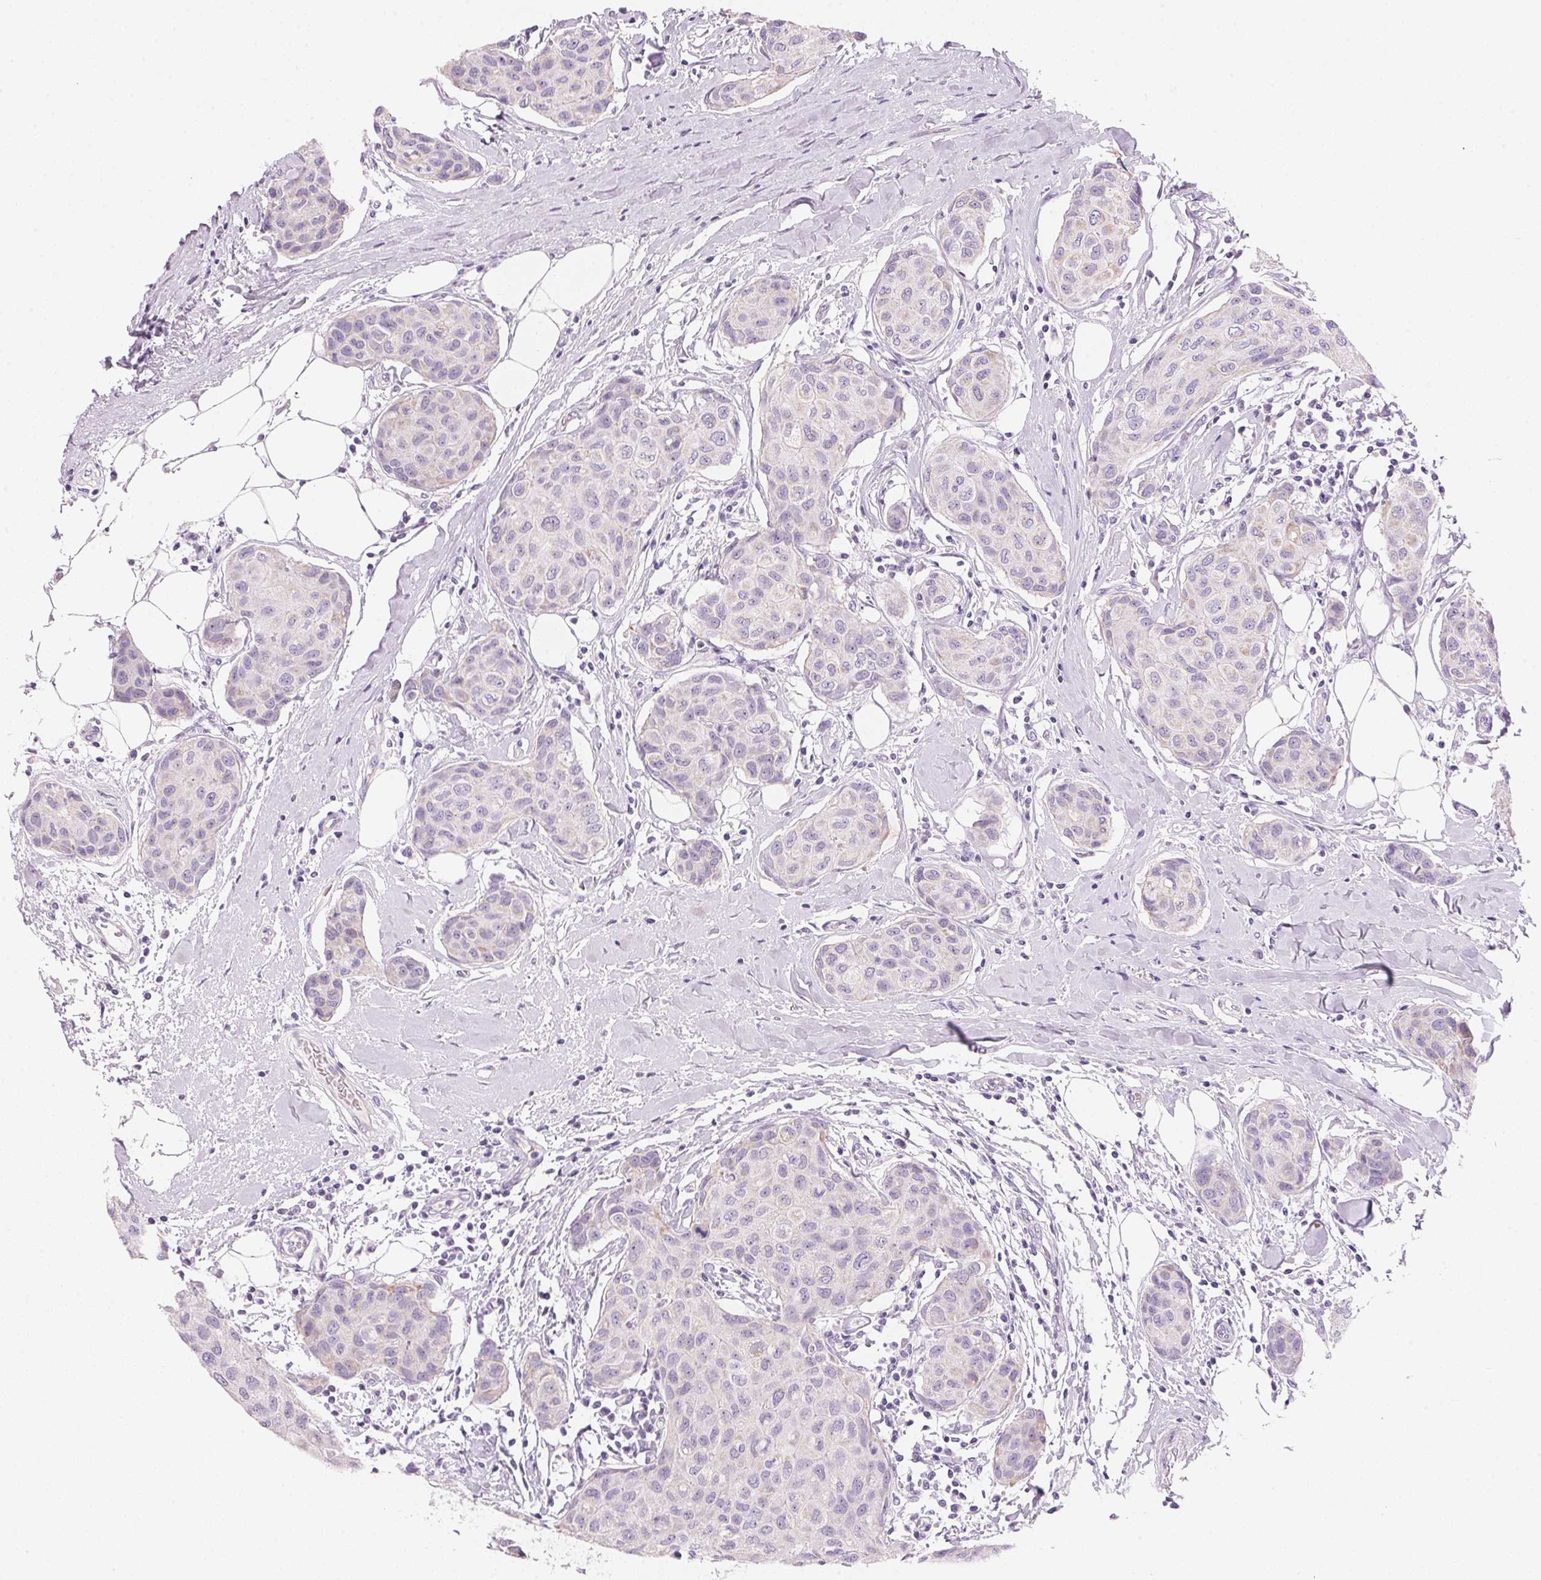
{"staining": {"intensity": "negative", "quantity": "none", "location": "none"}, "tissue": "breast cancer", "cell_type": "Tumor cells", "image_type": "cancer", "snomed": [{"axis": "morphology", "description": "Duct carcinoma"}, {"axis": "topography", "description": "Breast"}], "caption": "High magnification brightfield microscopy of invasive ductal carcinoma (breast) stained with DAB (3,3'-diaminobenzidine) (brown) and counterstained with hematoxylin (blue): tumor cells show no significant positivity. (Brightfield microscopy of DAB immunohistochemistry (IHC) at high magnification).", "gene": "CYP11B1", "patient": {"sex": "female", "age": 80}}